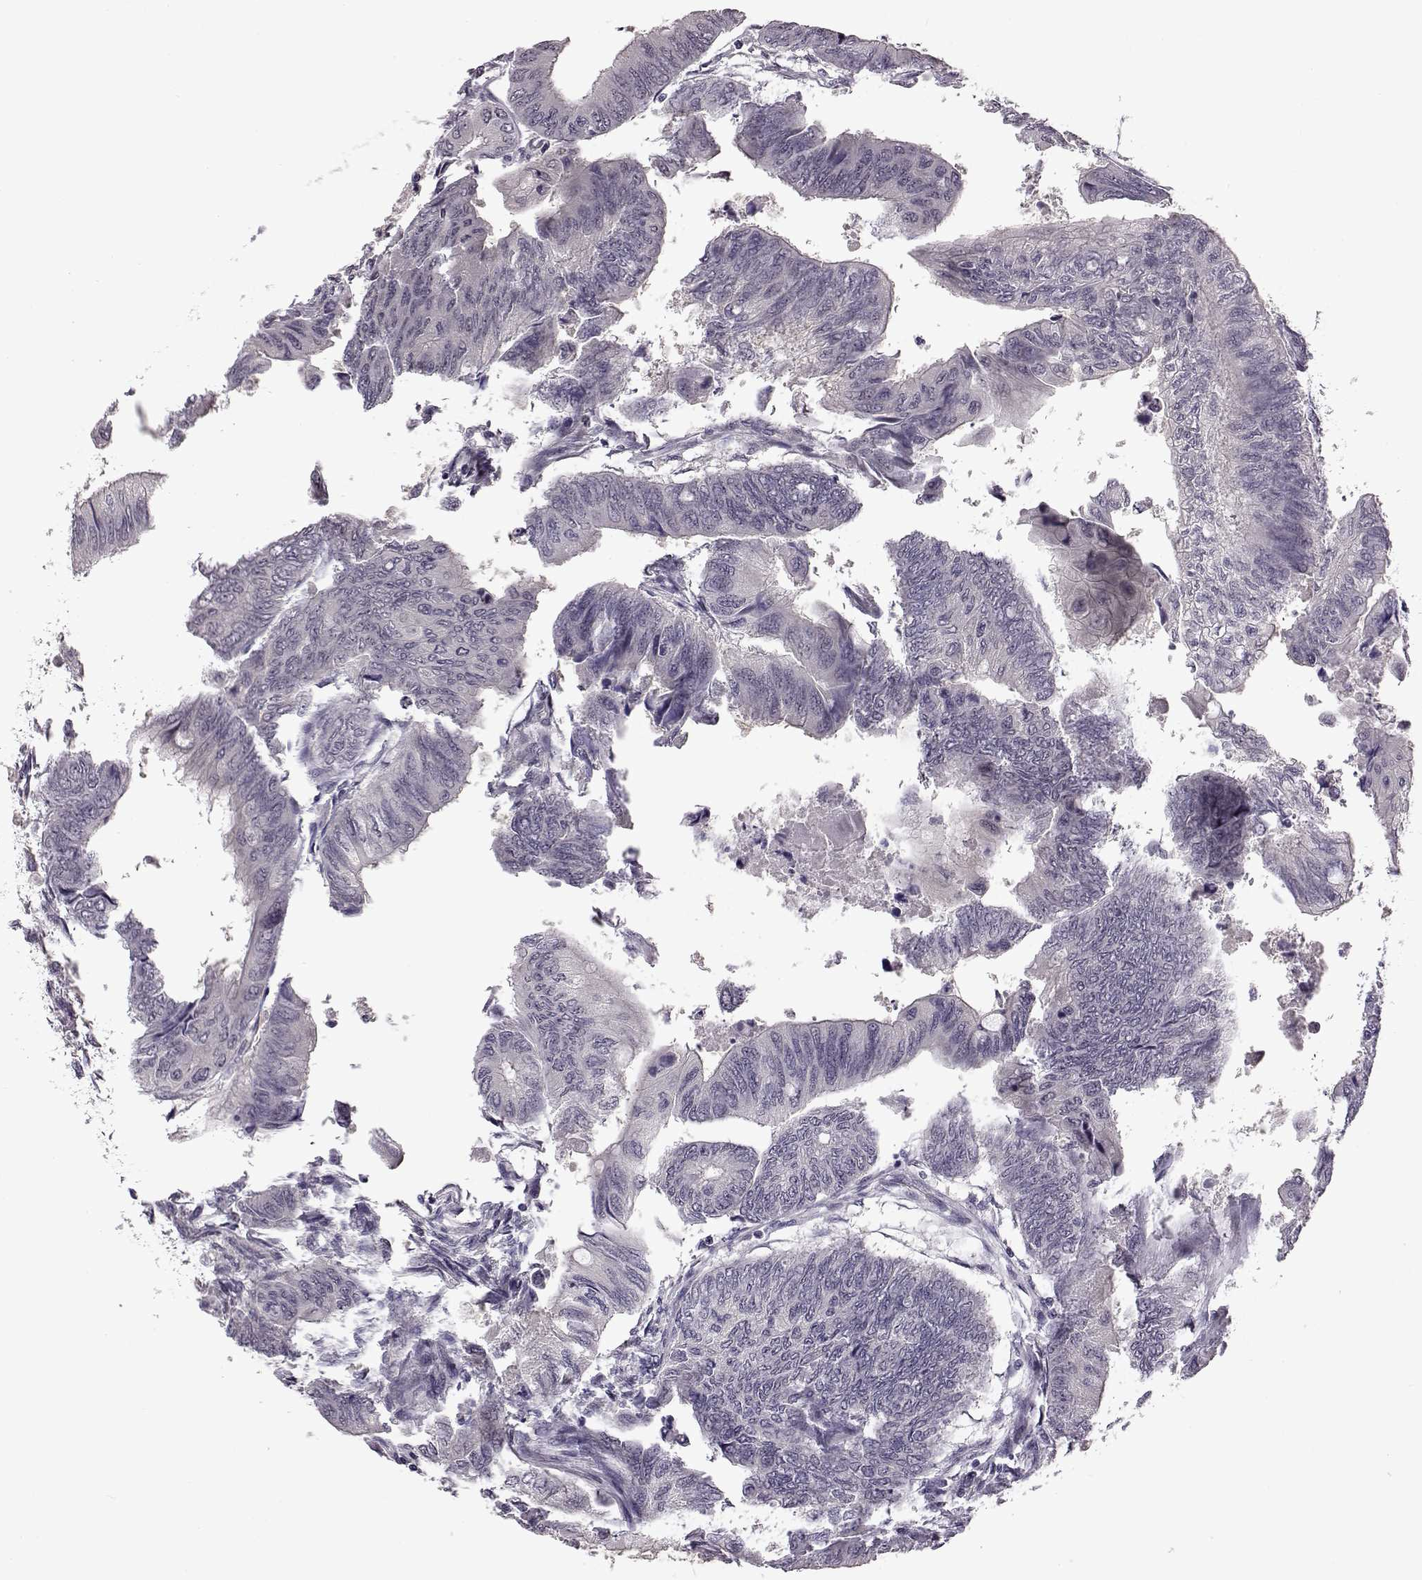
{"staining": {"intensity": "negative", "quantity": "none", "location": "none"}, "tissue": "colorectal cancer", "cell_type": "Tumor cells", "image_type": "cancer", "snomed": [{"axis": "morphology", "description": "Normal tissue, NOS"}, {"axis": "morphology", "description": "Adenocarcinoma, NOS"}, {"axis": "topography", "description": "Rectum"}, {"axis": "topography", "description": "Peripheral nerve tissue"}], "caption": "This is an IHC micrograph of colorectal cancer. There is no positivity in tumor cells.", "gene": "C10orf62", "patient": {"sex": "male", "age": 92}}